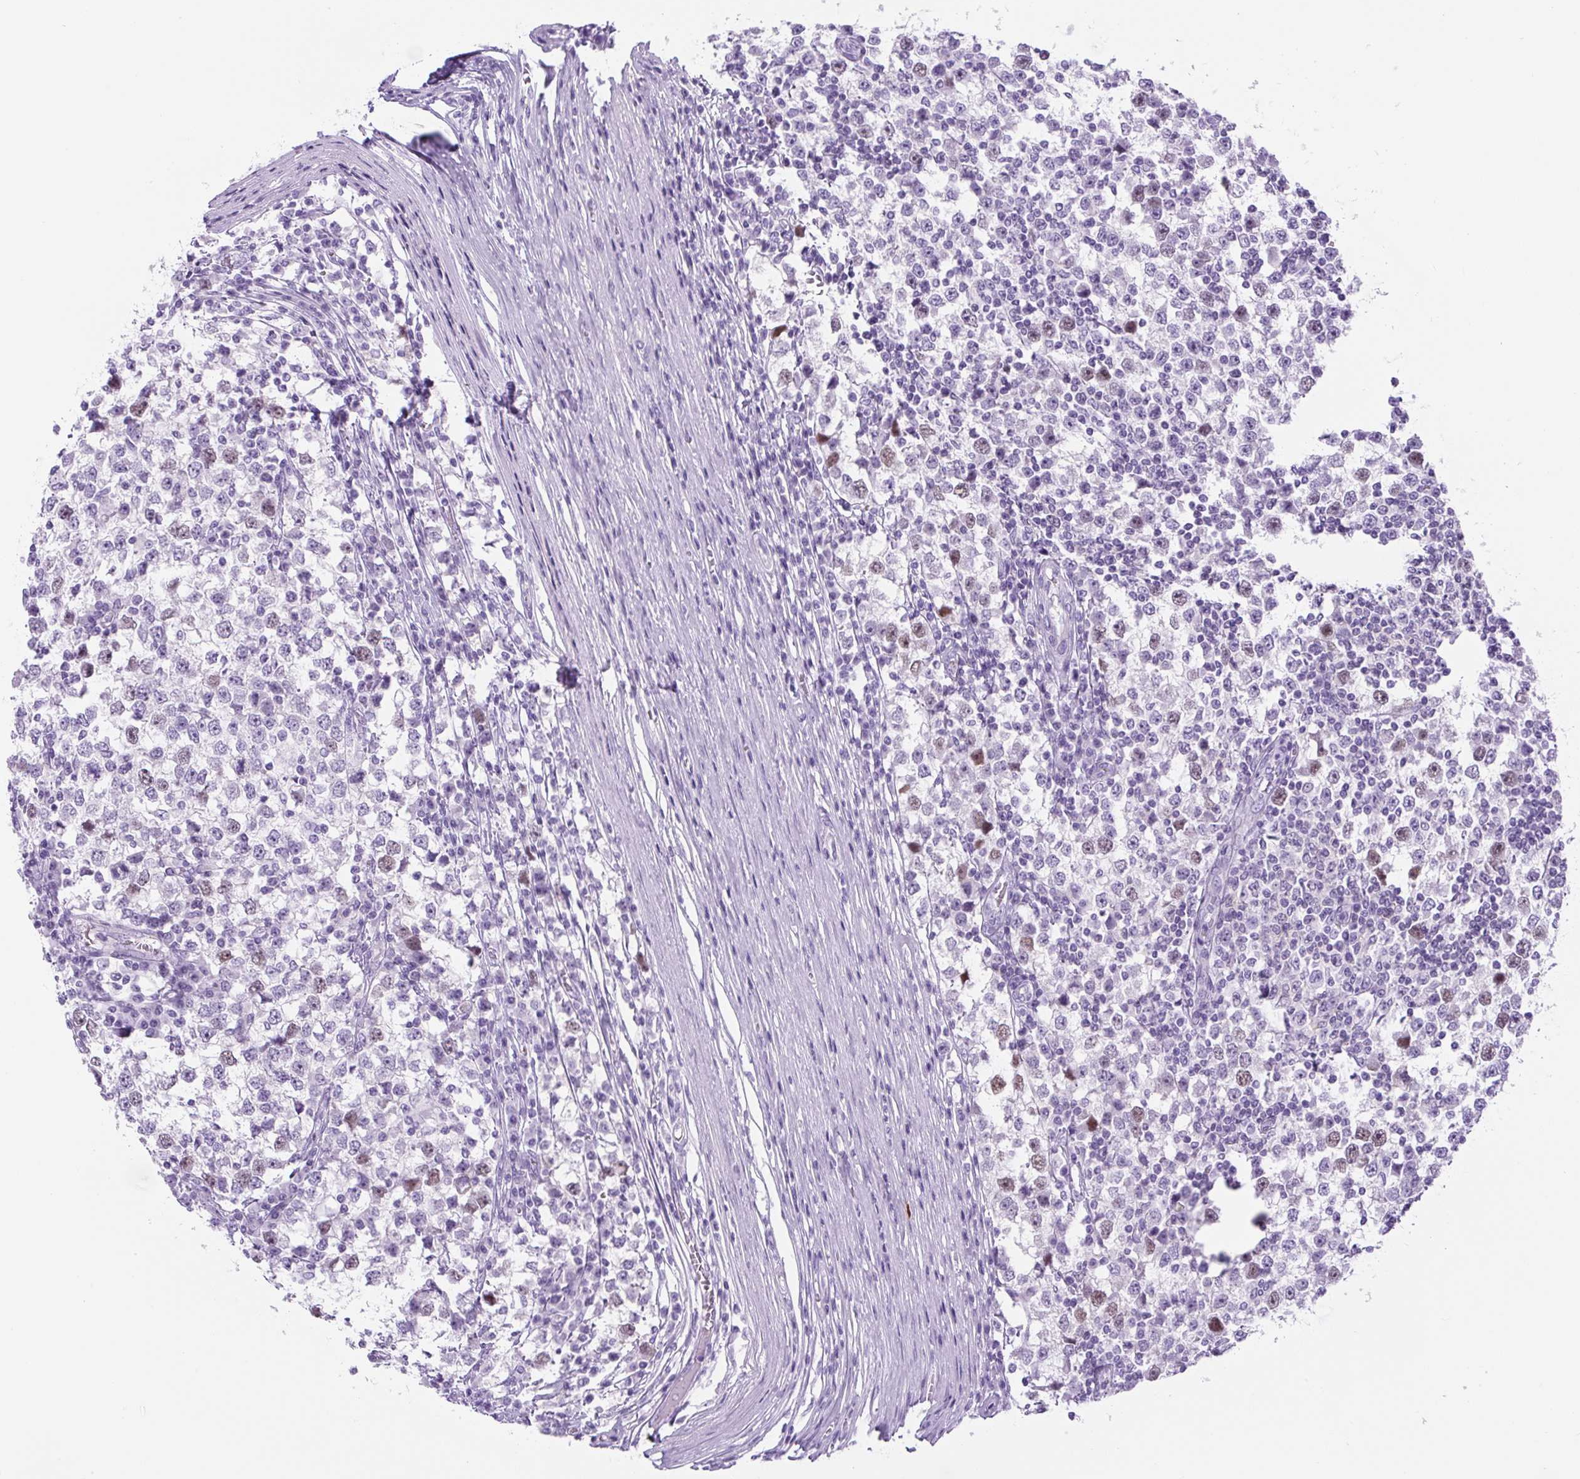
{"staining": {"intensity": "weak", "quantity": "25%-75%", "location": "nuclear"}, "tissue": "testis cancer", "cell_type": "Tumor cells", "image_type": "cancer", "snomed": [{"axis": "morphology", "description": "Seminoma, NOS"}, {"axis": "topography", "description": "Testis"}], "caption": "IHC micrograph of neoplastic tissue: testis cancer stained using immunohistochemistry (IHC) displays low levels of weak protein expression localized specifically in the nuclear of tumor cells, appearing as a nuclear brown color.", "gene": "ADAMTS19", "patient": {"sex": "male", "age": 65}}